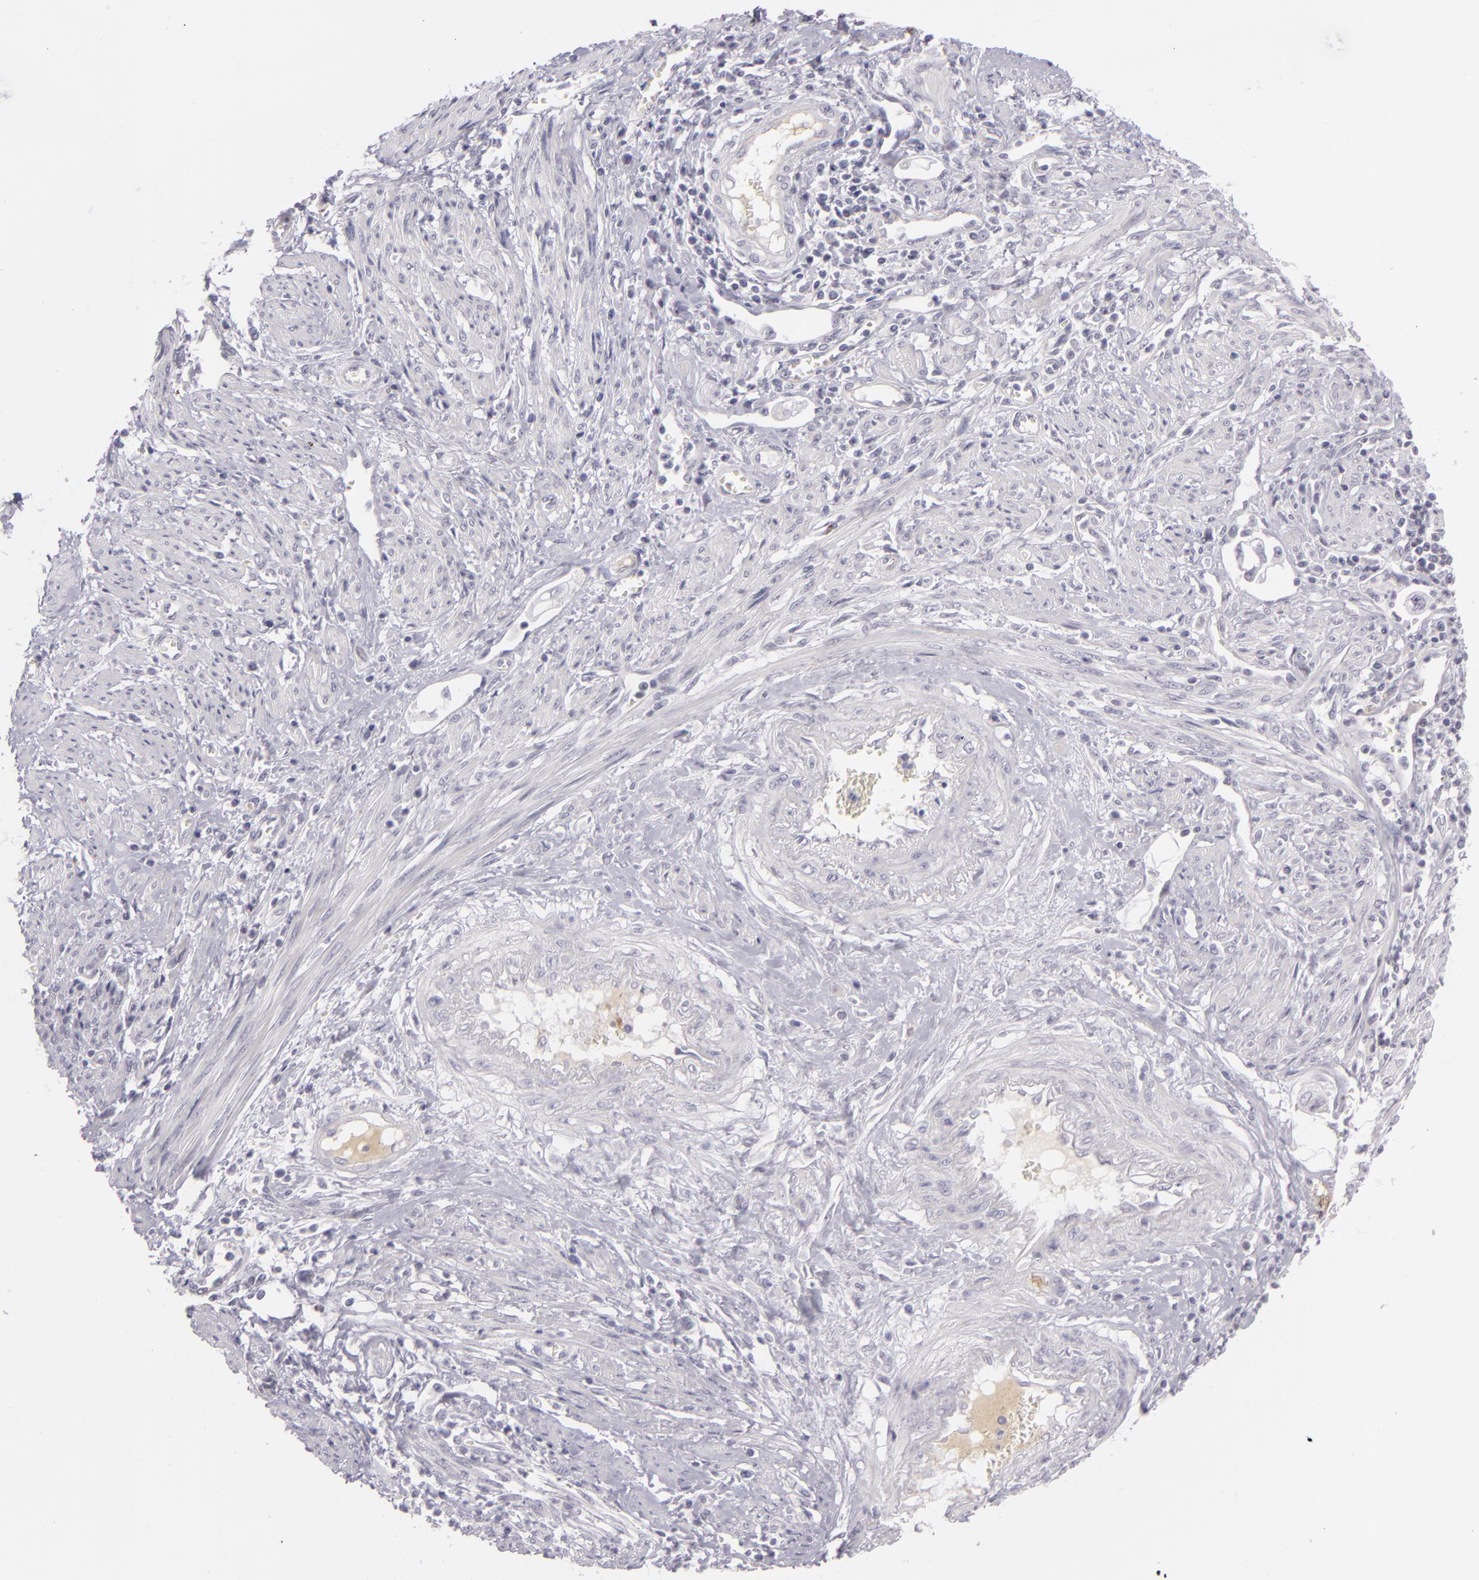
{"staining": {"intensity": "negative", "quantity": "none", "location": "none"}, "tissue": "endometrial cancer", "cell_type": "Tumor cells", "image_type": "cancer", "snomed": [{"axis": "morphology", "description": "Adenocarcinoma, NOS"}, {"axis": "topography", "description": "Endometrium"}], "caption": "A micrograph of adenocarcinoma (endometrial) stained for a protein displays no brown staining in tumor cells.", "gene": "CTNNB1", "patient": {"sex": "female", "age": 75}}